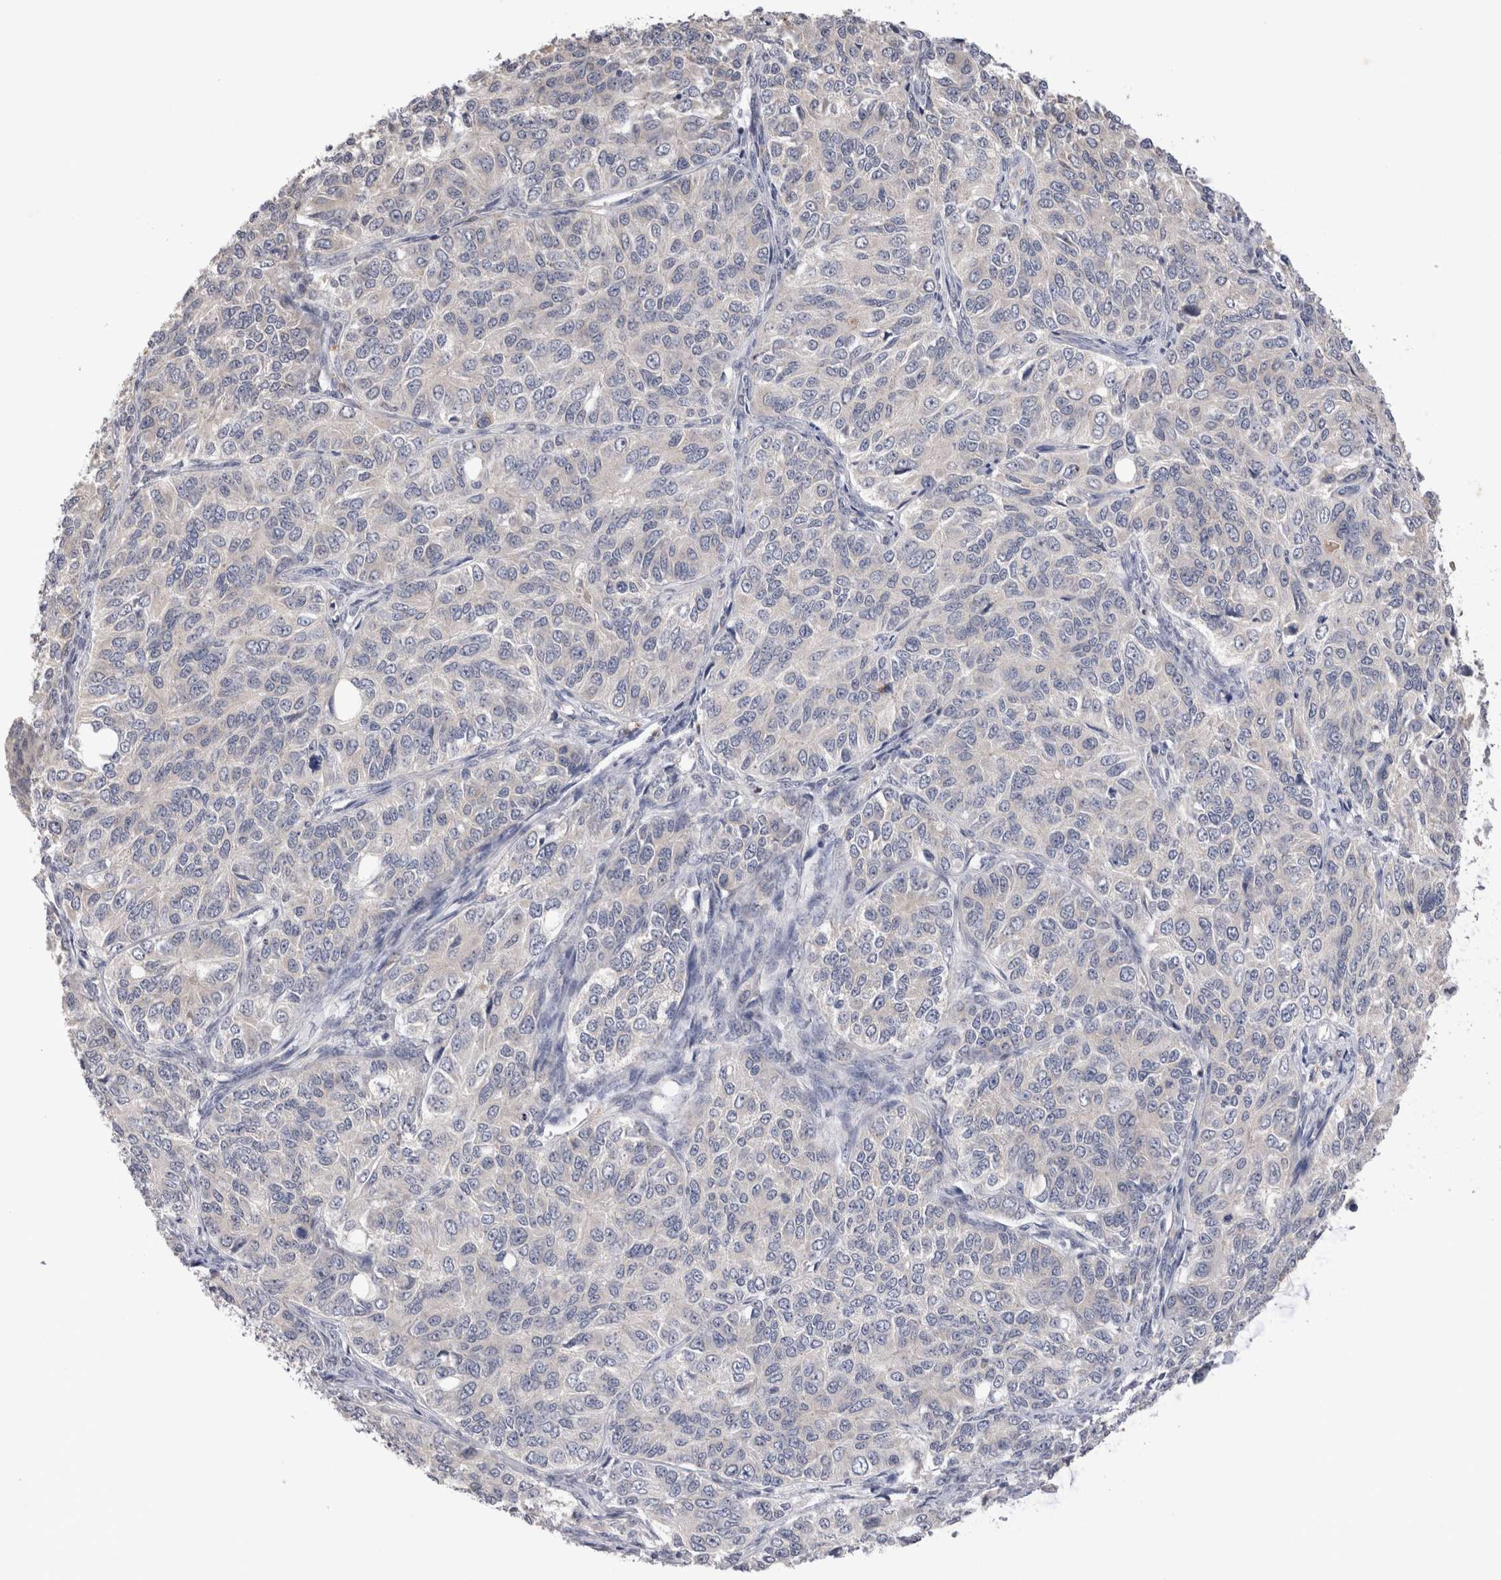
{"staining": {"intensity": "negative", "quantity": "none", "location": "none"}, "tissue": "ovarian cancer", "cell_type": "Tumor cells", "image_type": "cancer", "snomed": [{"axis": "morphology", "description": "Carcinoma, endometroid"}, {"axis": "topography", "description": "Ovary"}], "caption": "Immunohistochemistry of human endometroid carcinoma (ovarian) shows no expression in tumor cells.", "gene": "VSIG4", "patient": {"sex": "female", "age": 51}}